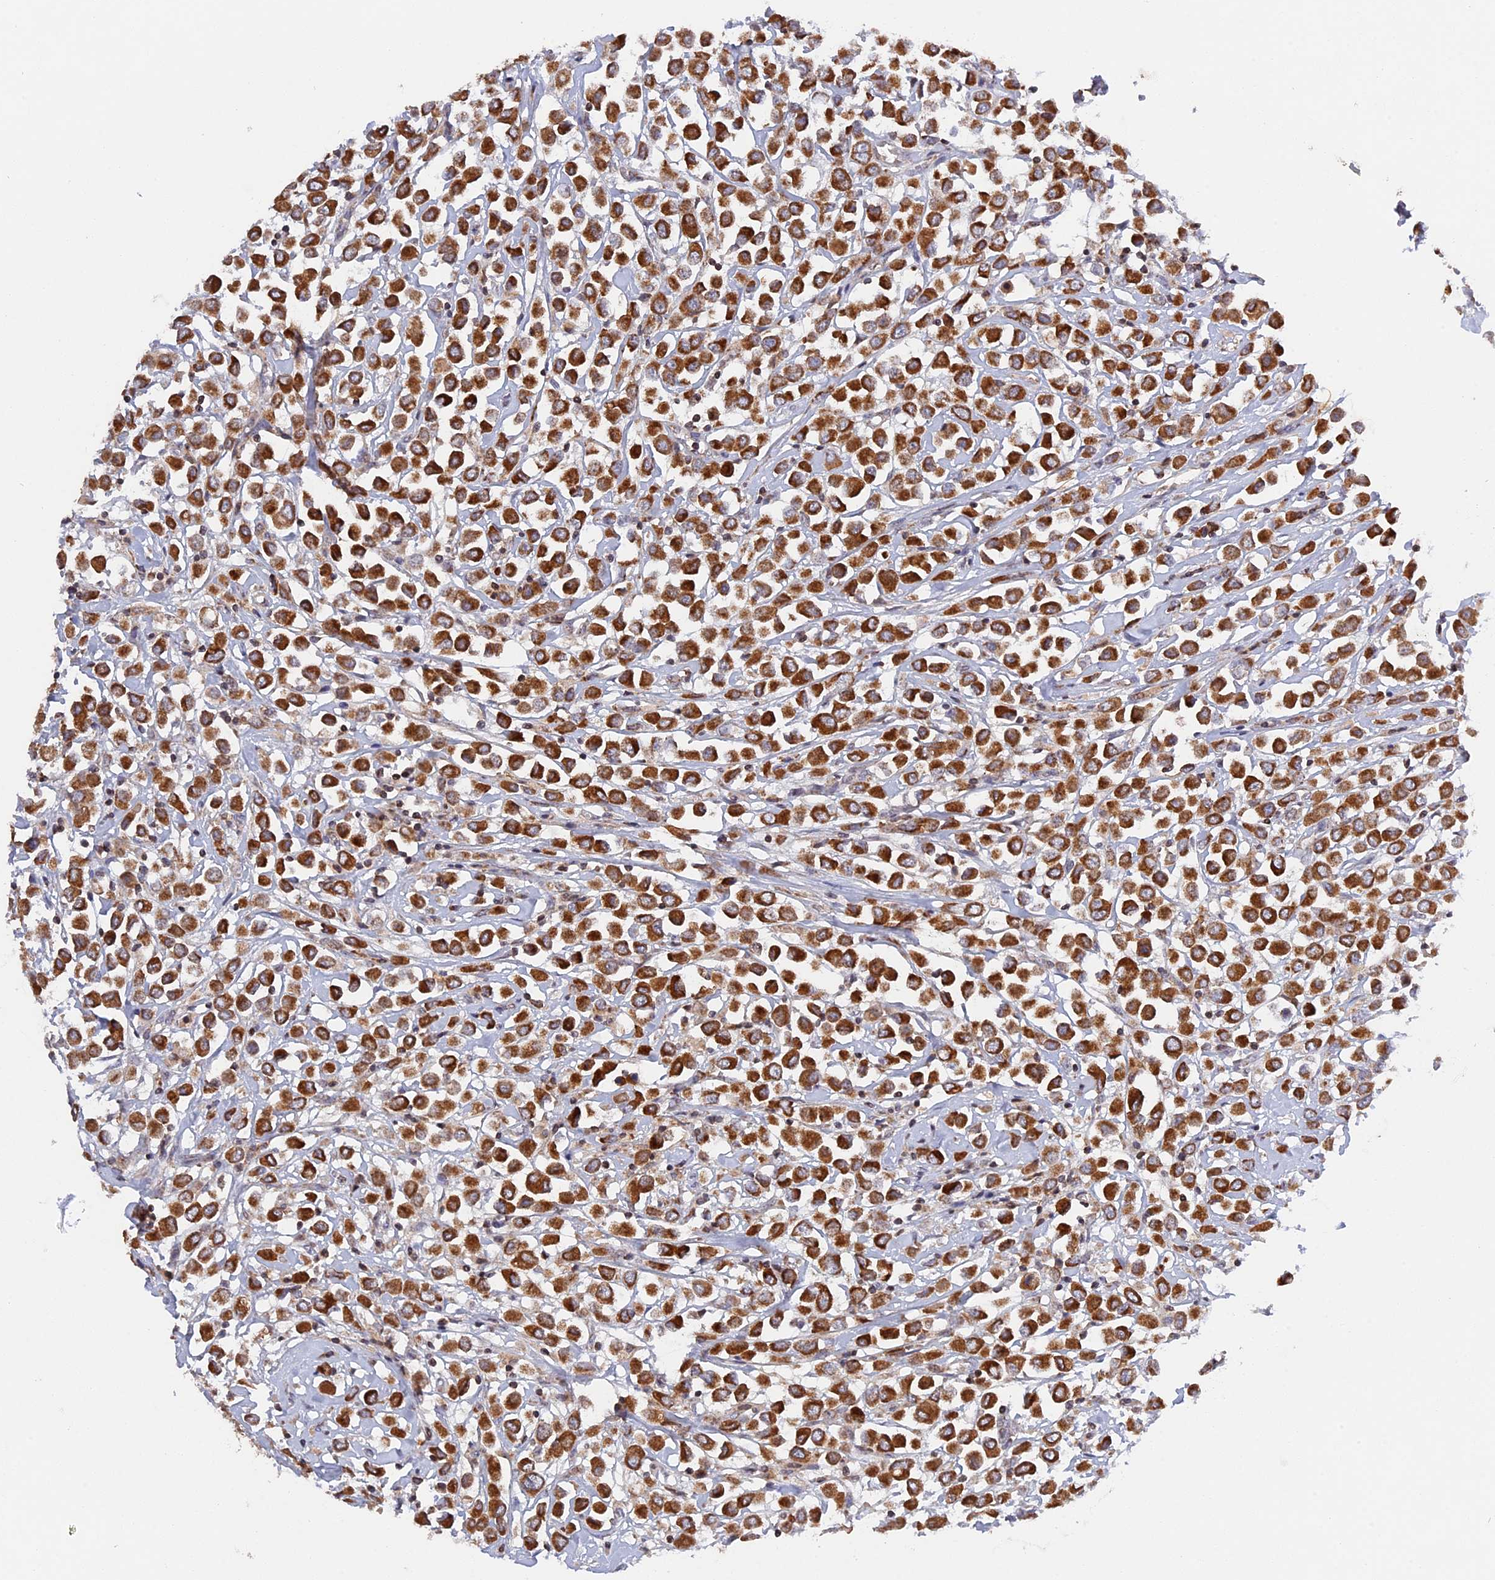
{"staining": {"intensity": "strong", "quantity": ">75%", "location": "cytoplasmic/membranous"}, "tissue": "breast cancer", "cell_type": "Tumor cells", "image_type": "cancer", "snomed": [{"axis": "morphology", "description": "Duct carcinoma"}, {"axis": "topography", "description": "Breast"}], "caption": "An image showing strong cytoplasmic/membranous expression in approximately >75% of tumor cells in breast cancer (invasive ductal carcinoma), as visualized by brown immunohistochemical staining.", "gene": "MPV17L", "patient": {"sex": "female", "age": 61}}